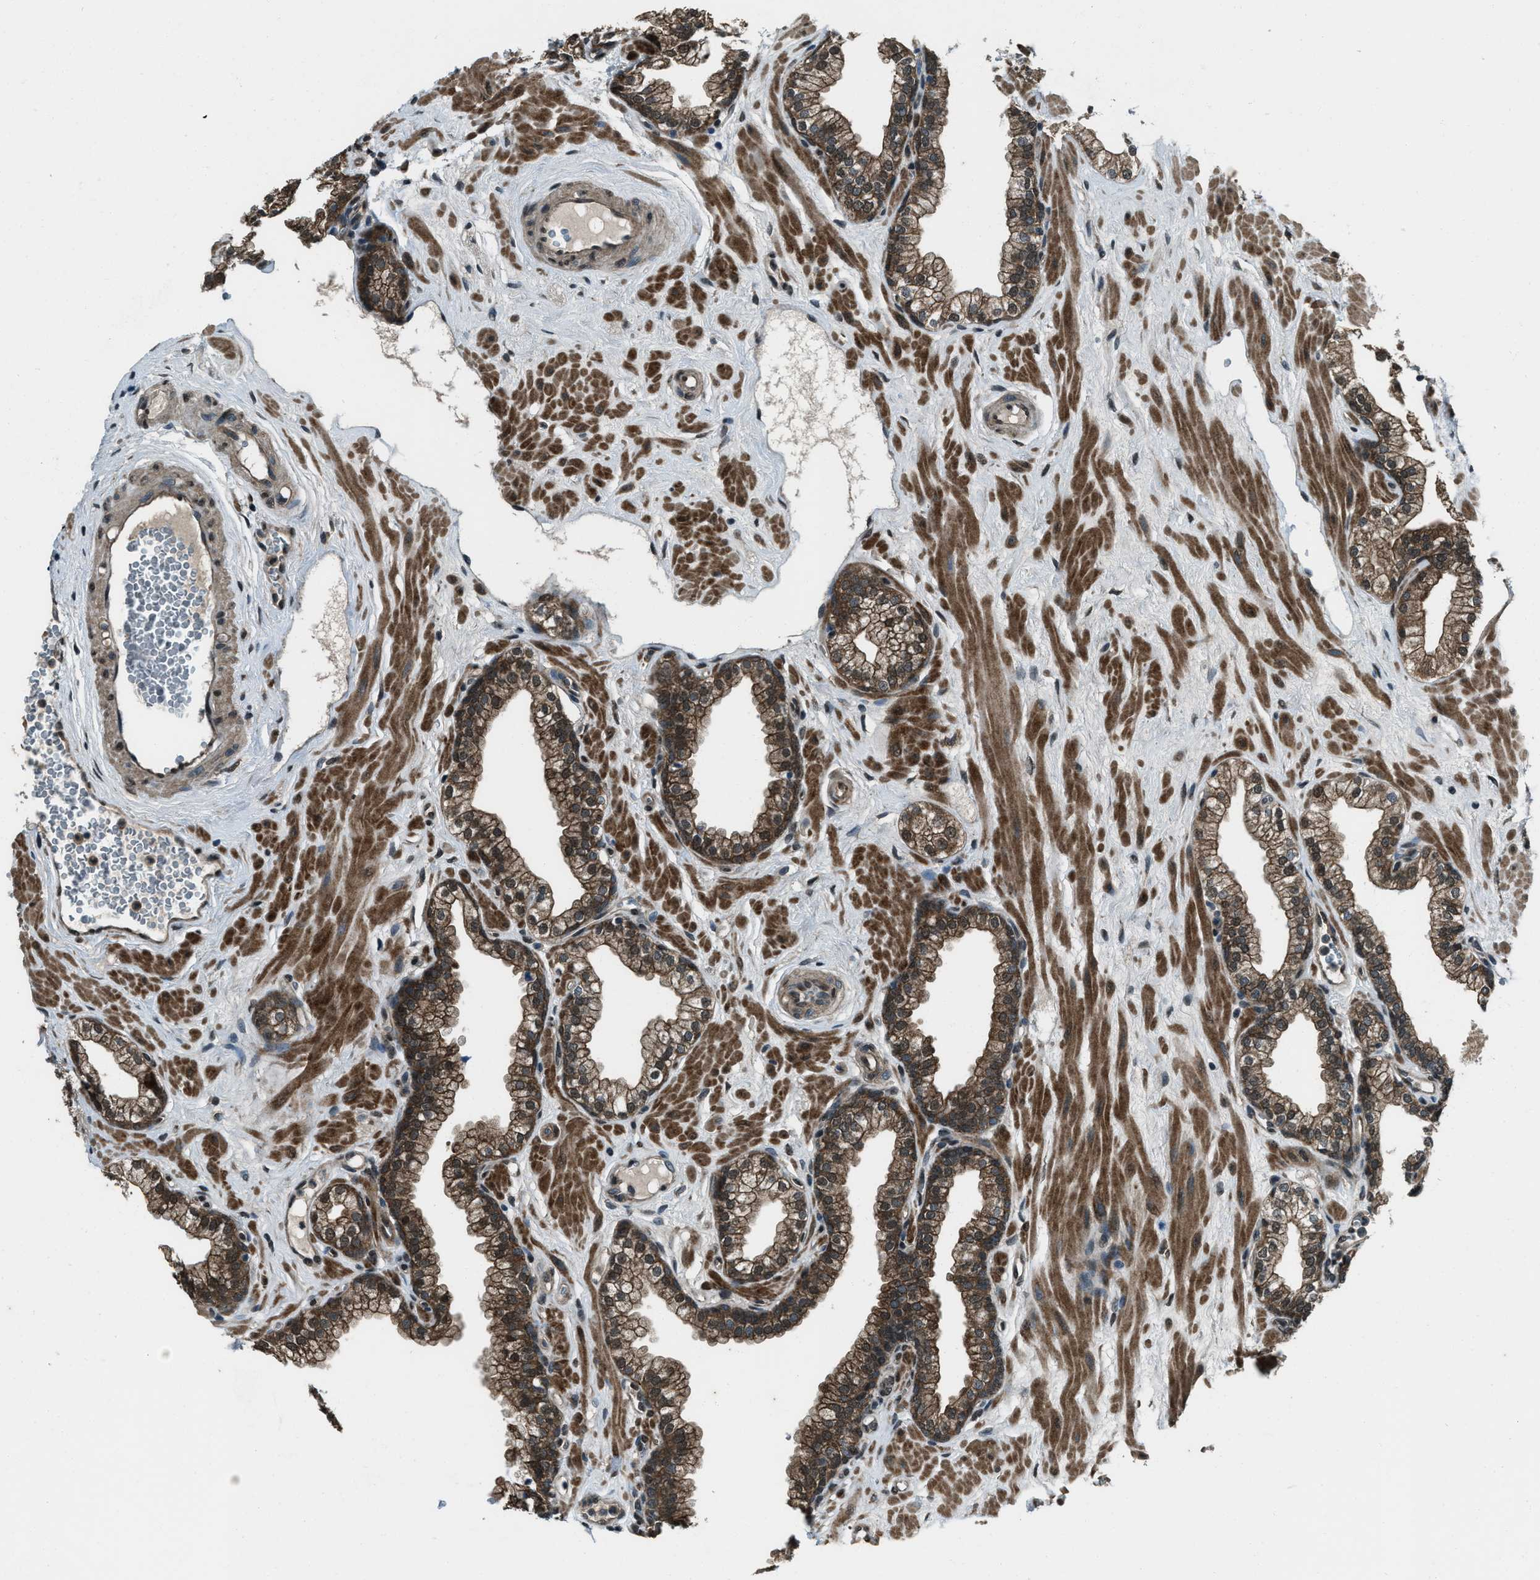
{"staining": {"intensity": "moderate", "quantity": ">75%", "location": "cytoplasmic/membranous"}, "tissue": "prostate", "cell_type": "Glandular cells", "image_type": "normal", "snomed": [{"axis": "morphology", "description": "Normal tissue, NOS"}, {"axis": "morphology", "description": "Urothelial carcinoma, Low grade"}, {"axis": "topography", "description": "Urinary bladder"}, {"axis": "topography", "description": "Prostate"}], "caption": "Brown immunohistochemical staining in normal prostate demonstrates moderate cytoplasmic/membranous expression in about >75% of glandular cells.", "gene": "SVIL", "patient": {"sex": "male", "age": 60}}